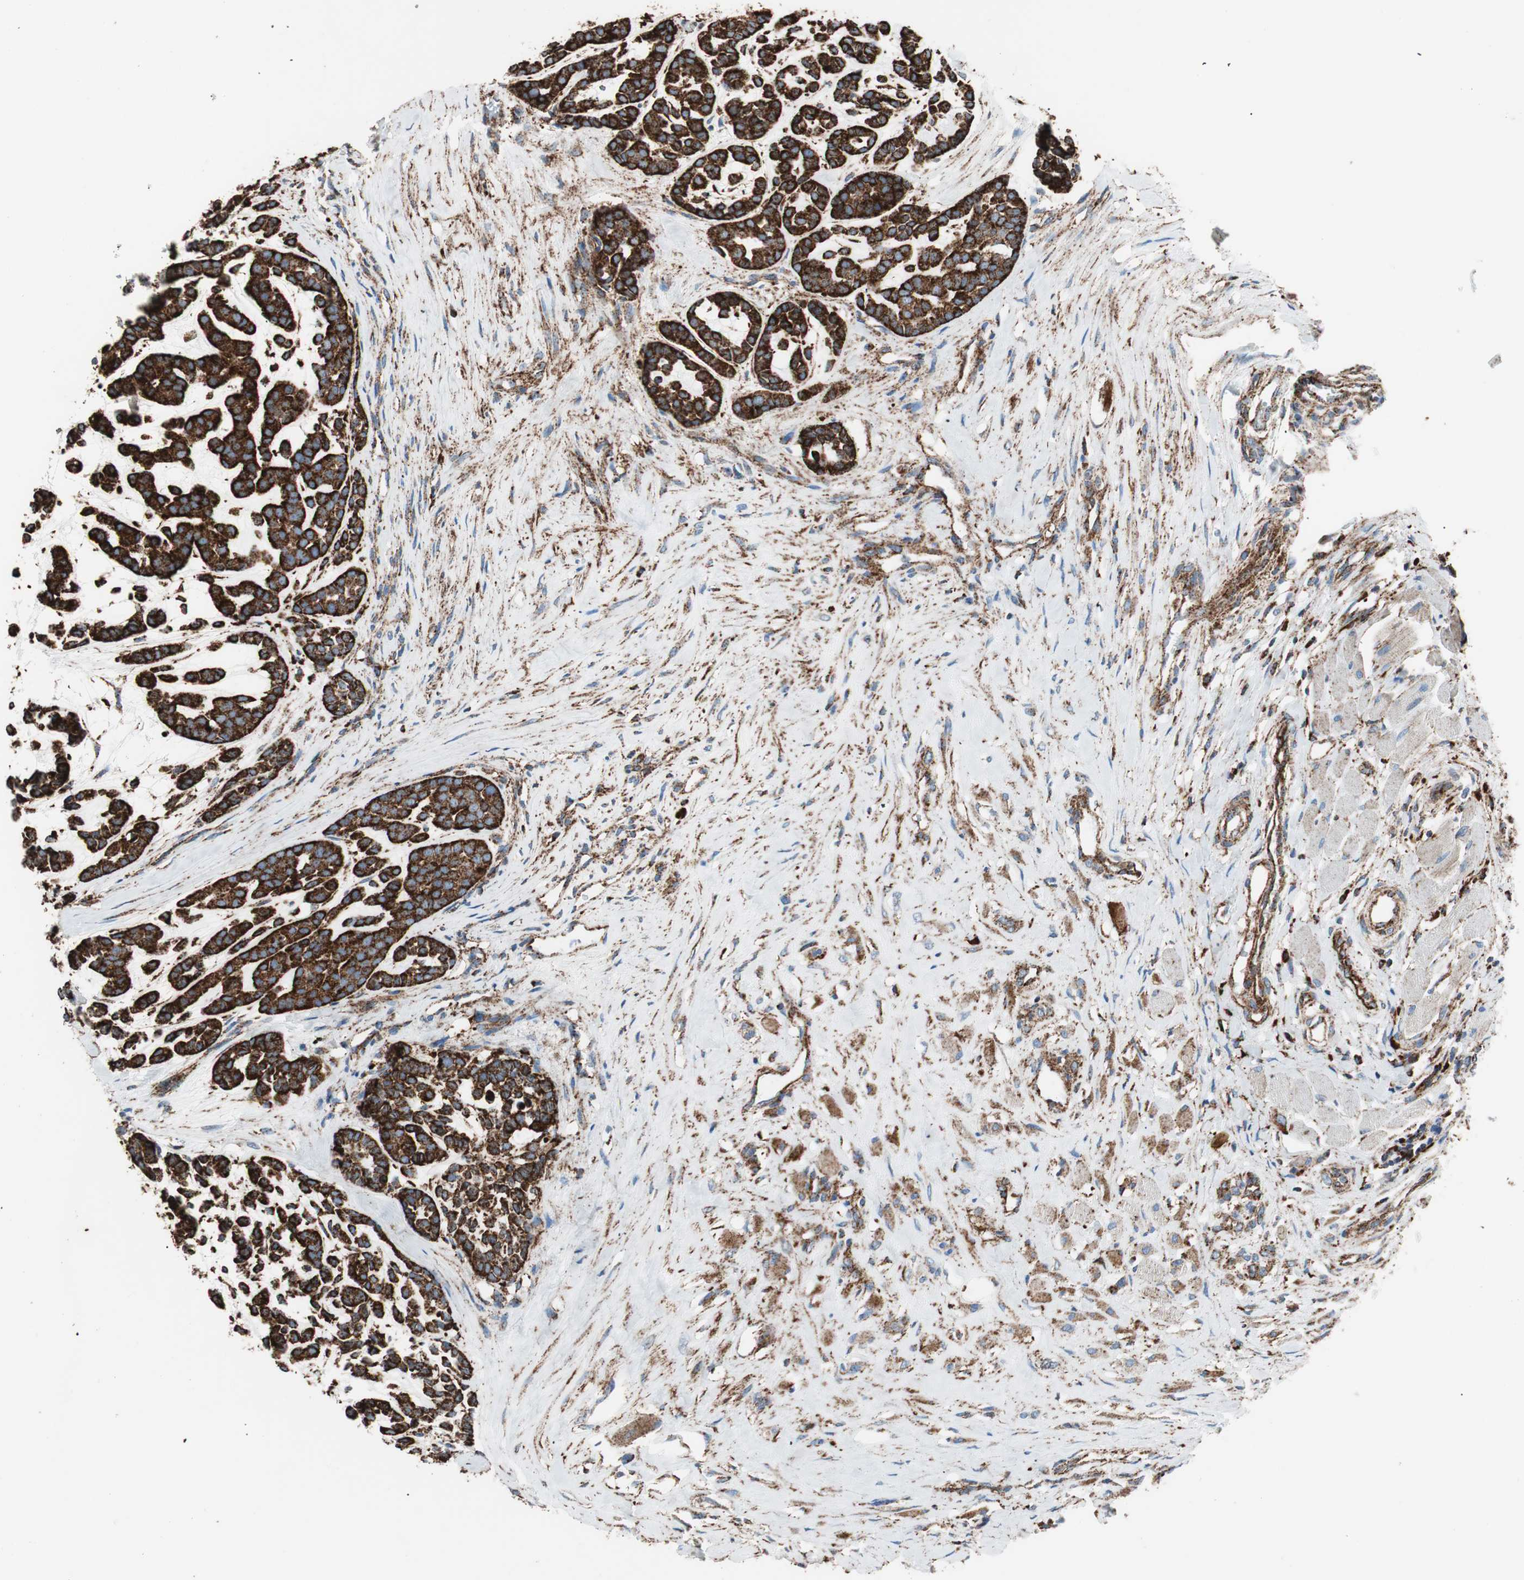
{"staining": {"intensity": "strong", "quantity": ">75%", "location": "cytoplasmic/membranous"}, "tissue": "head and neck cancer", "cell_type": "Tumor cells", "image_type": "cancer", "snomed": [{"axis": "morphology", "description": "Adenocarcinoma, NOS"}, {"axis": "morphology", "description": "Adenoma, NOS"}, {"axis": "topography", "description": "Head-Neck"}], "caption": "The immunohistochemical stain shows strong cytoplasmic/membranous staining in tumor cells of head and neck cancer (adenoma) tissue.", "gene": "LAMP1", "patient": {"sex": "female", "age": 55}}